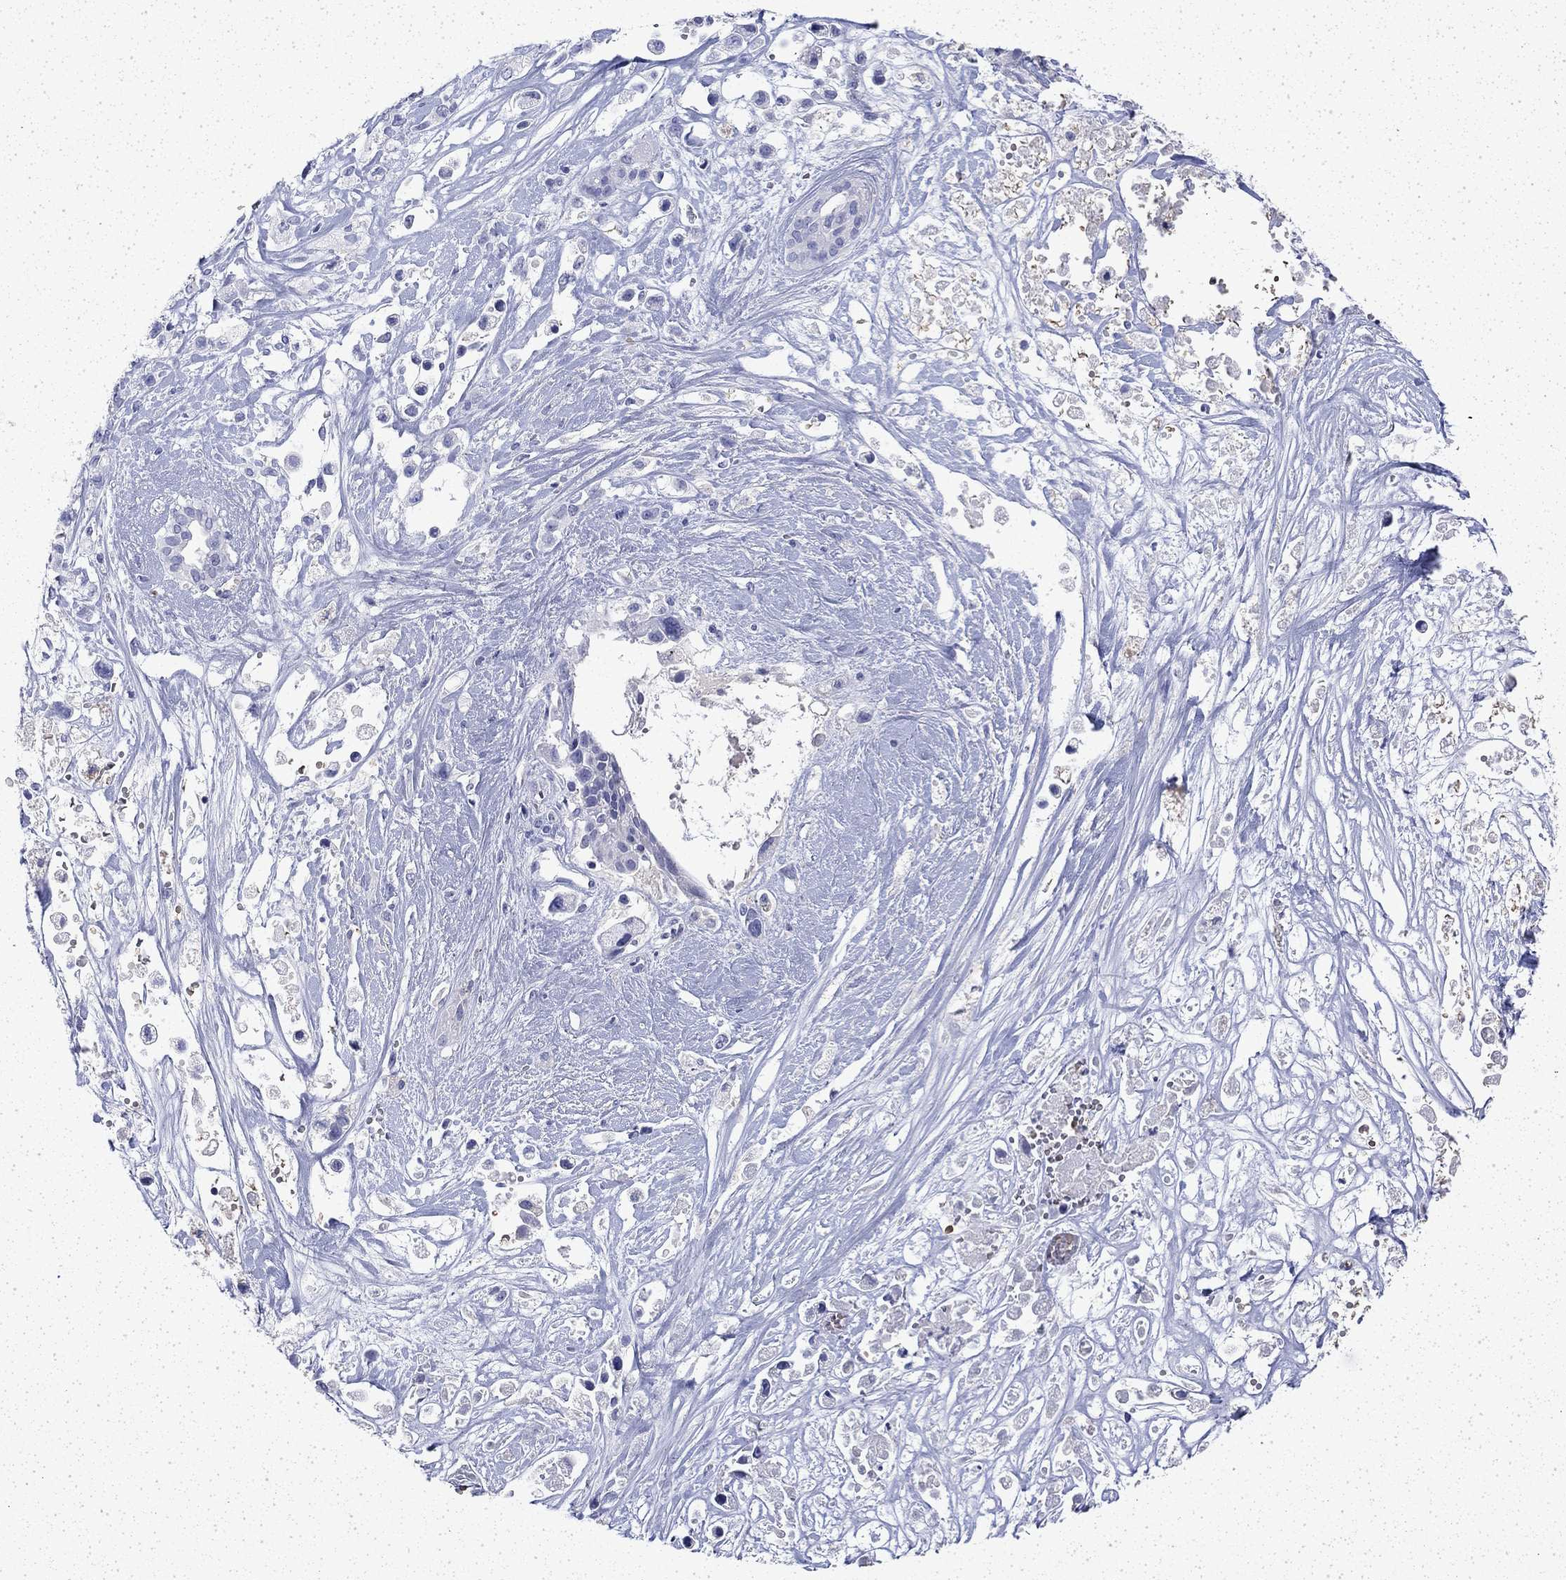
{"staining": {"intensity": "negative", "quantity": "none", "location": "none"}, "tissue": "pancreatic cancer", "cell_type": "Tumor cells", "image_type": "cancer", "snomed": [{"axis": "morphology", "description": "Adenocarcinoma, NOS"}, {"axis": "topography", "description": "Pancreas"}], "caption": "Image shows no protein staining in tumor cells of pancreatic adenocarcinoma tissue.", "gene": "ENPP6", "patient": {"sex": "male", "age": 44}}